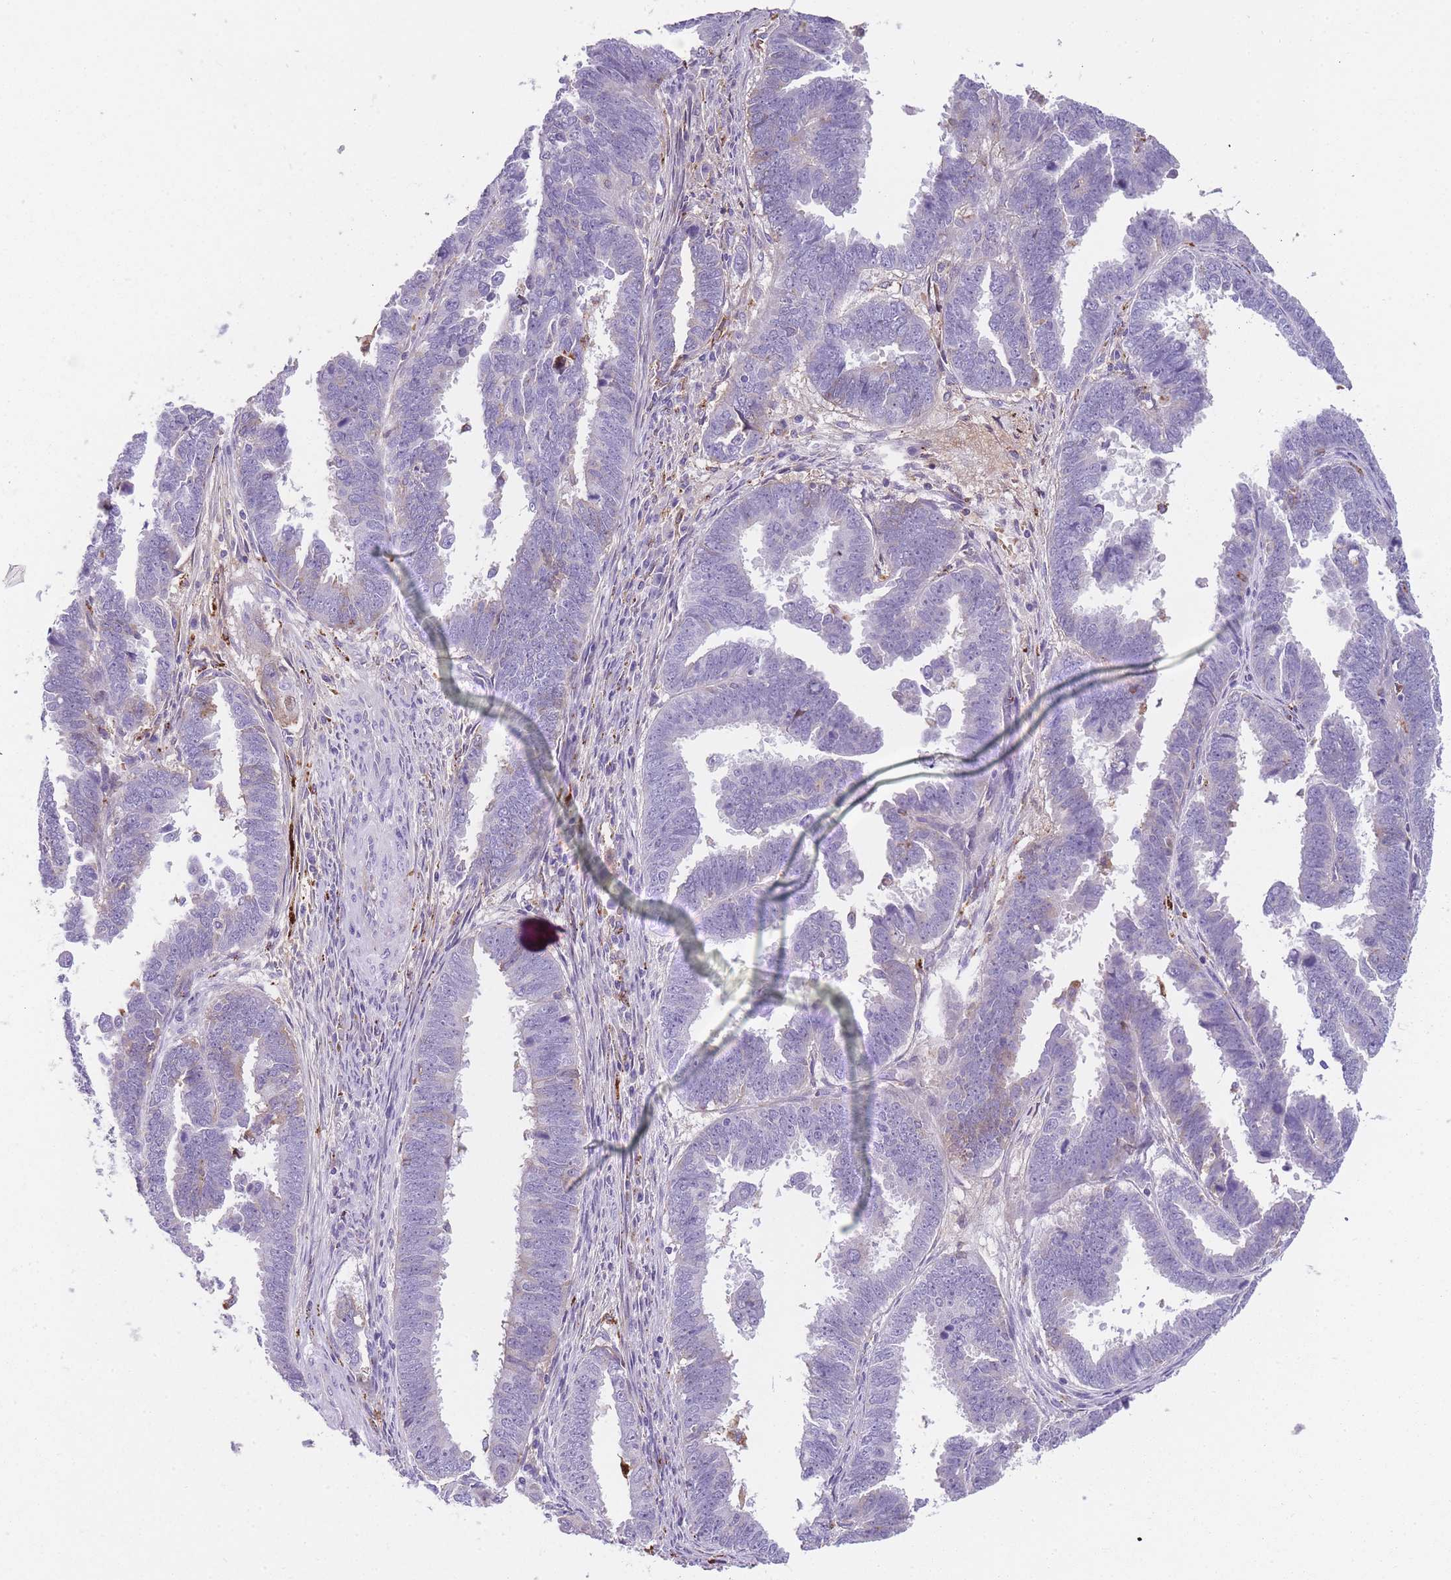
{"staining": {"intensity": "weak", "quantity": "<25%", "location": "cytoplasmic/membranous"}, "tissue": "endometrial cancer", "cell_type": "Tumor cells", "image_type": "cancer", "snomed": [{"axis": "morphology", "description": "Adenocarcinoma, NOS"}, {"axis": "topography", "description": "Endometrium"}], "caption": "Tumor cells are negative for protein expression in human adenocarcinoma (endometrial). (Brightfield microscopy of DAB (3,3'-diaminobenzidine) IHC at high magnification).", "gene": "GNAT1", "patient": {"sex": "female", "age": 75}}